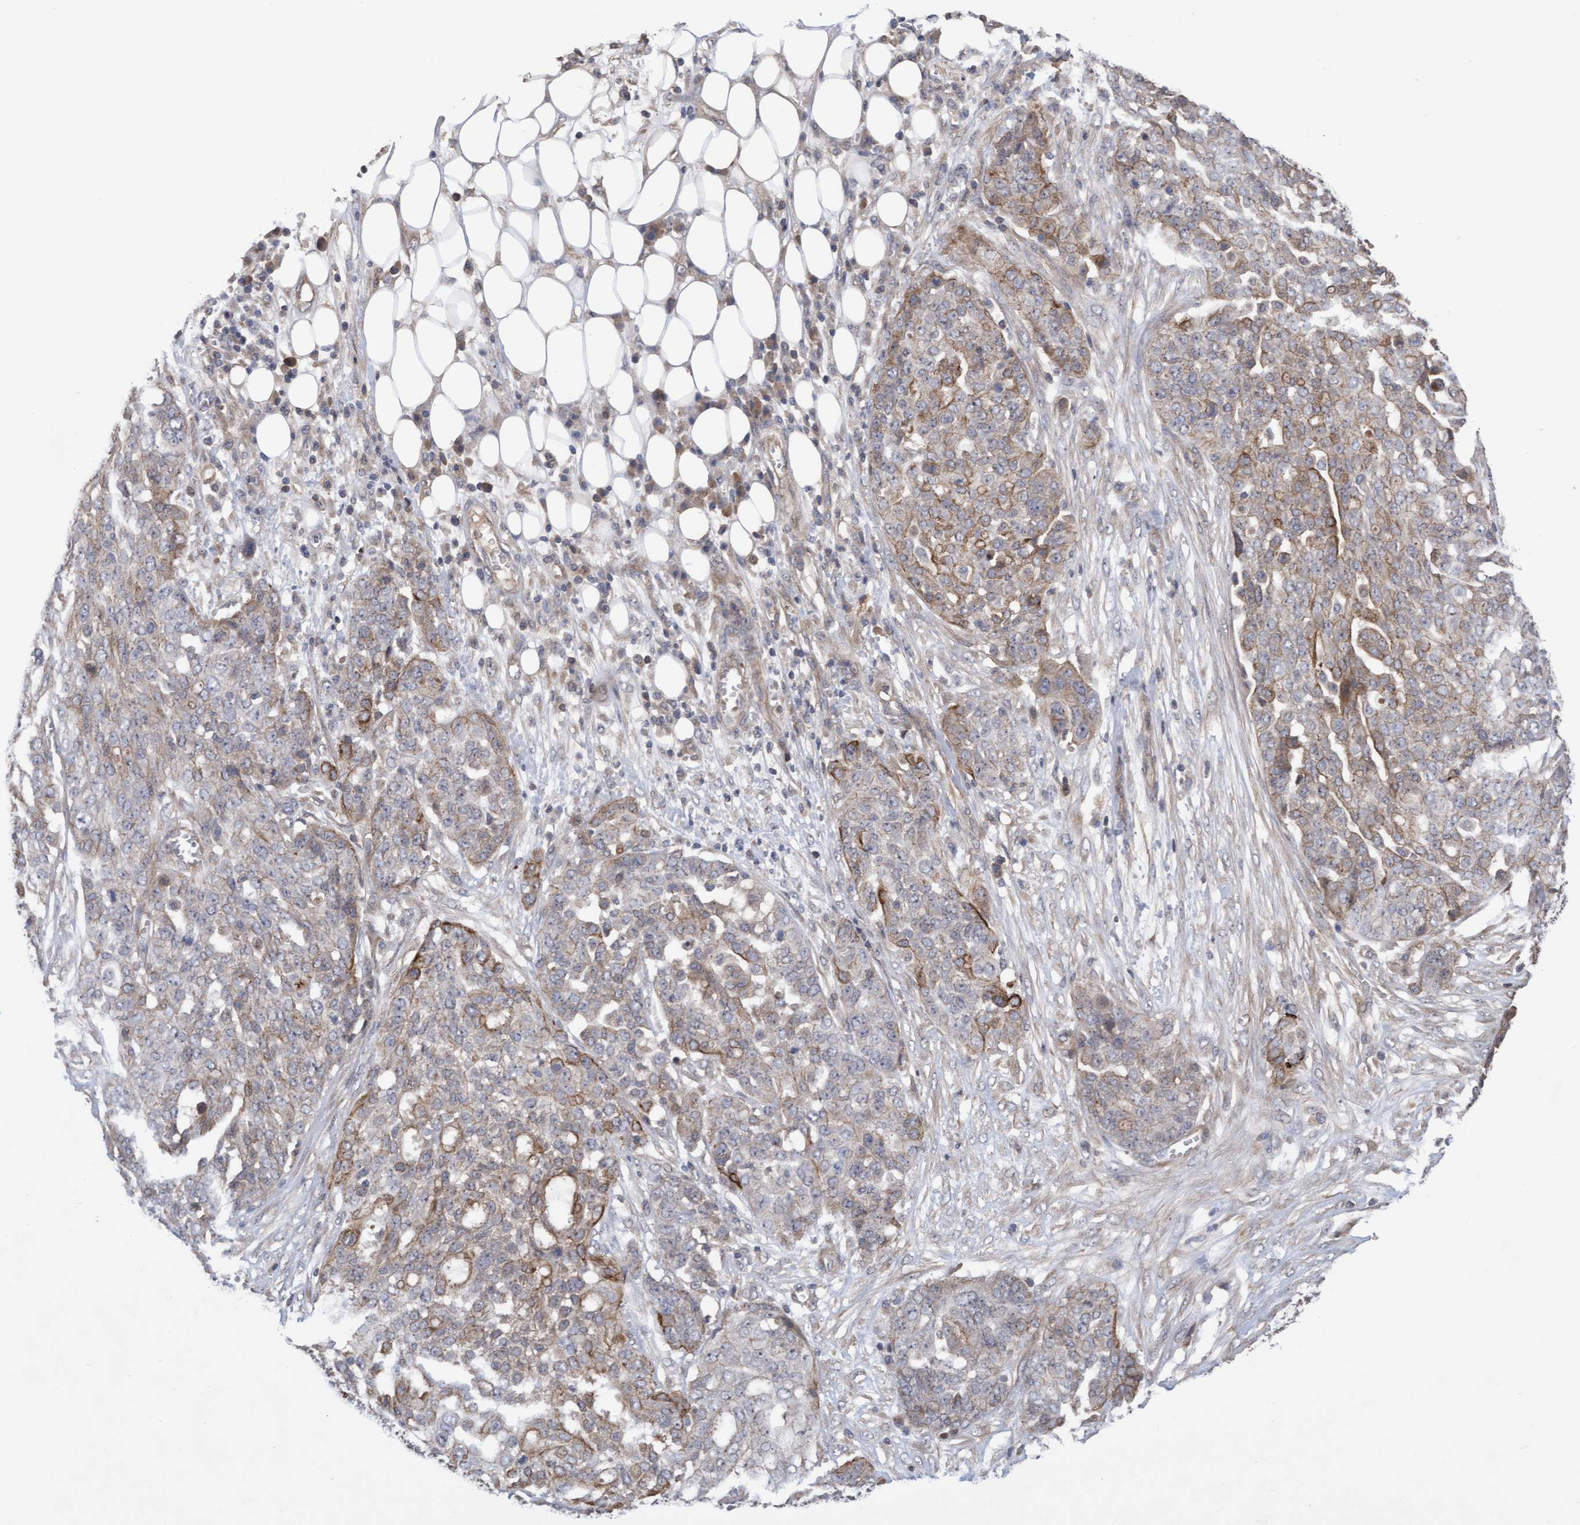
{"staining": {"intensity": "weak", "quantity": "<25%", "location": "cytoplasmic/membranous"}, "tissue": "ovarian cancer", "cell_type": "Tumor cells", "image_type": "cancer", "snomed": [{"axis": "morphology", "description": "Cystadenocarcinoma, serous, NOS"}, {"axis": "topography", "description": "Soft tissue"}, {"axis": "topography", "description": "Ovary"}], "caption": "High magnification brightfield microscopy of ovarian cancer (serous cystadenocarcinoma) stained with DAB (3,3'-diaminobenzidine) (brown) and counterstained with hematoxylin (blue): tumor cells show no significant staining.", "gene": "COBL", "patient": {"sex": "female", "age": 57}}